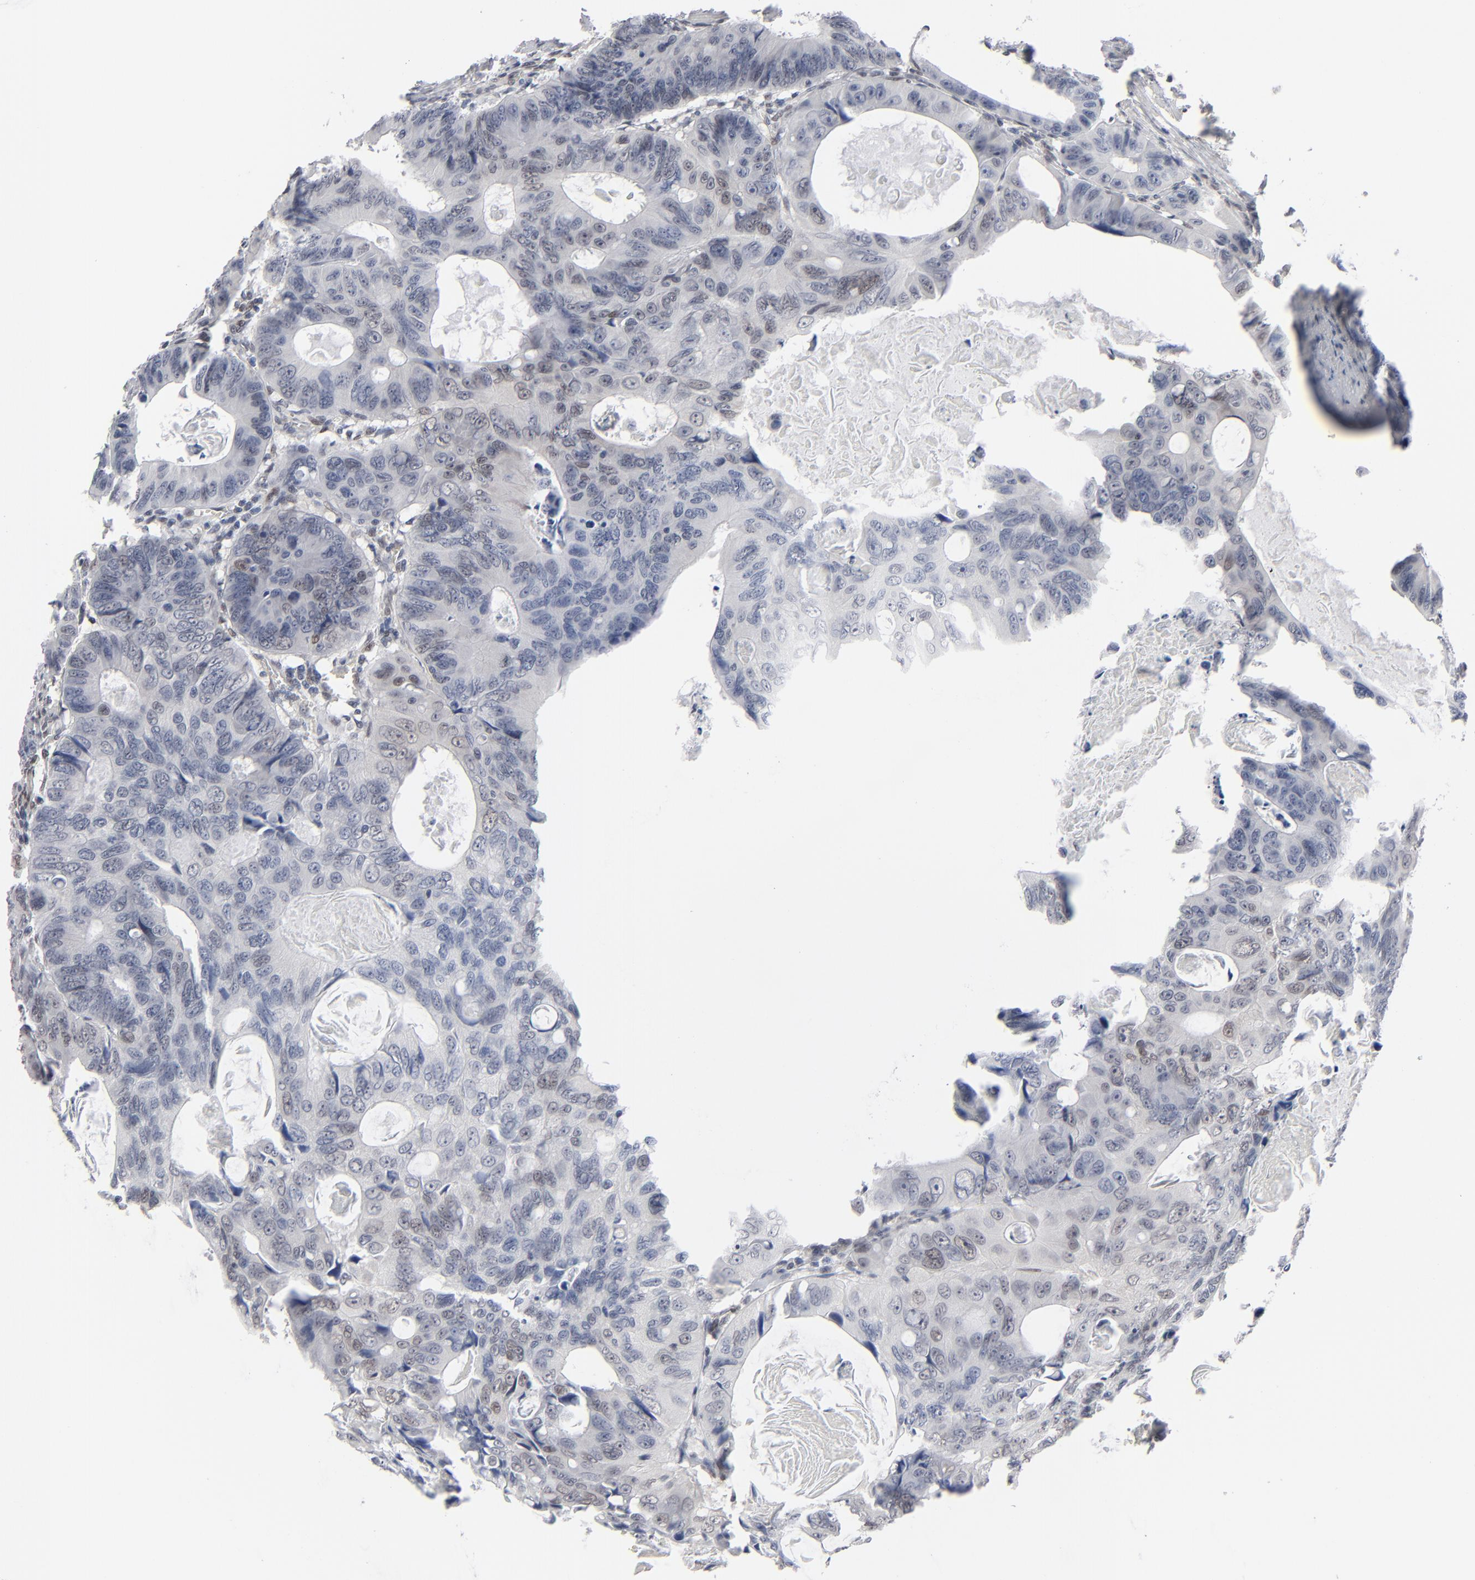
{"staining": {"intensity": "negative", "quantity": "none", "location": "none"}, "tissue": "colorectal cancer", "cell_type": "Tumor cells", "image_type": "cancer", "snomed": [{"axis": "morphology", "description": "Adenocarcinoma, NOS"}, {"axis": "topography", "description": "Colon"}], "caption": "Tumor cells show no significant staining in colorectal cancer.", "gene": "IRF9", "patient": {"sex": "female", "age": 55}}